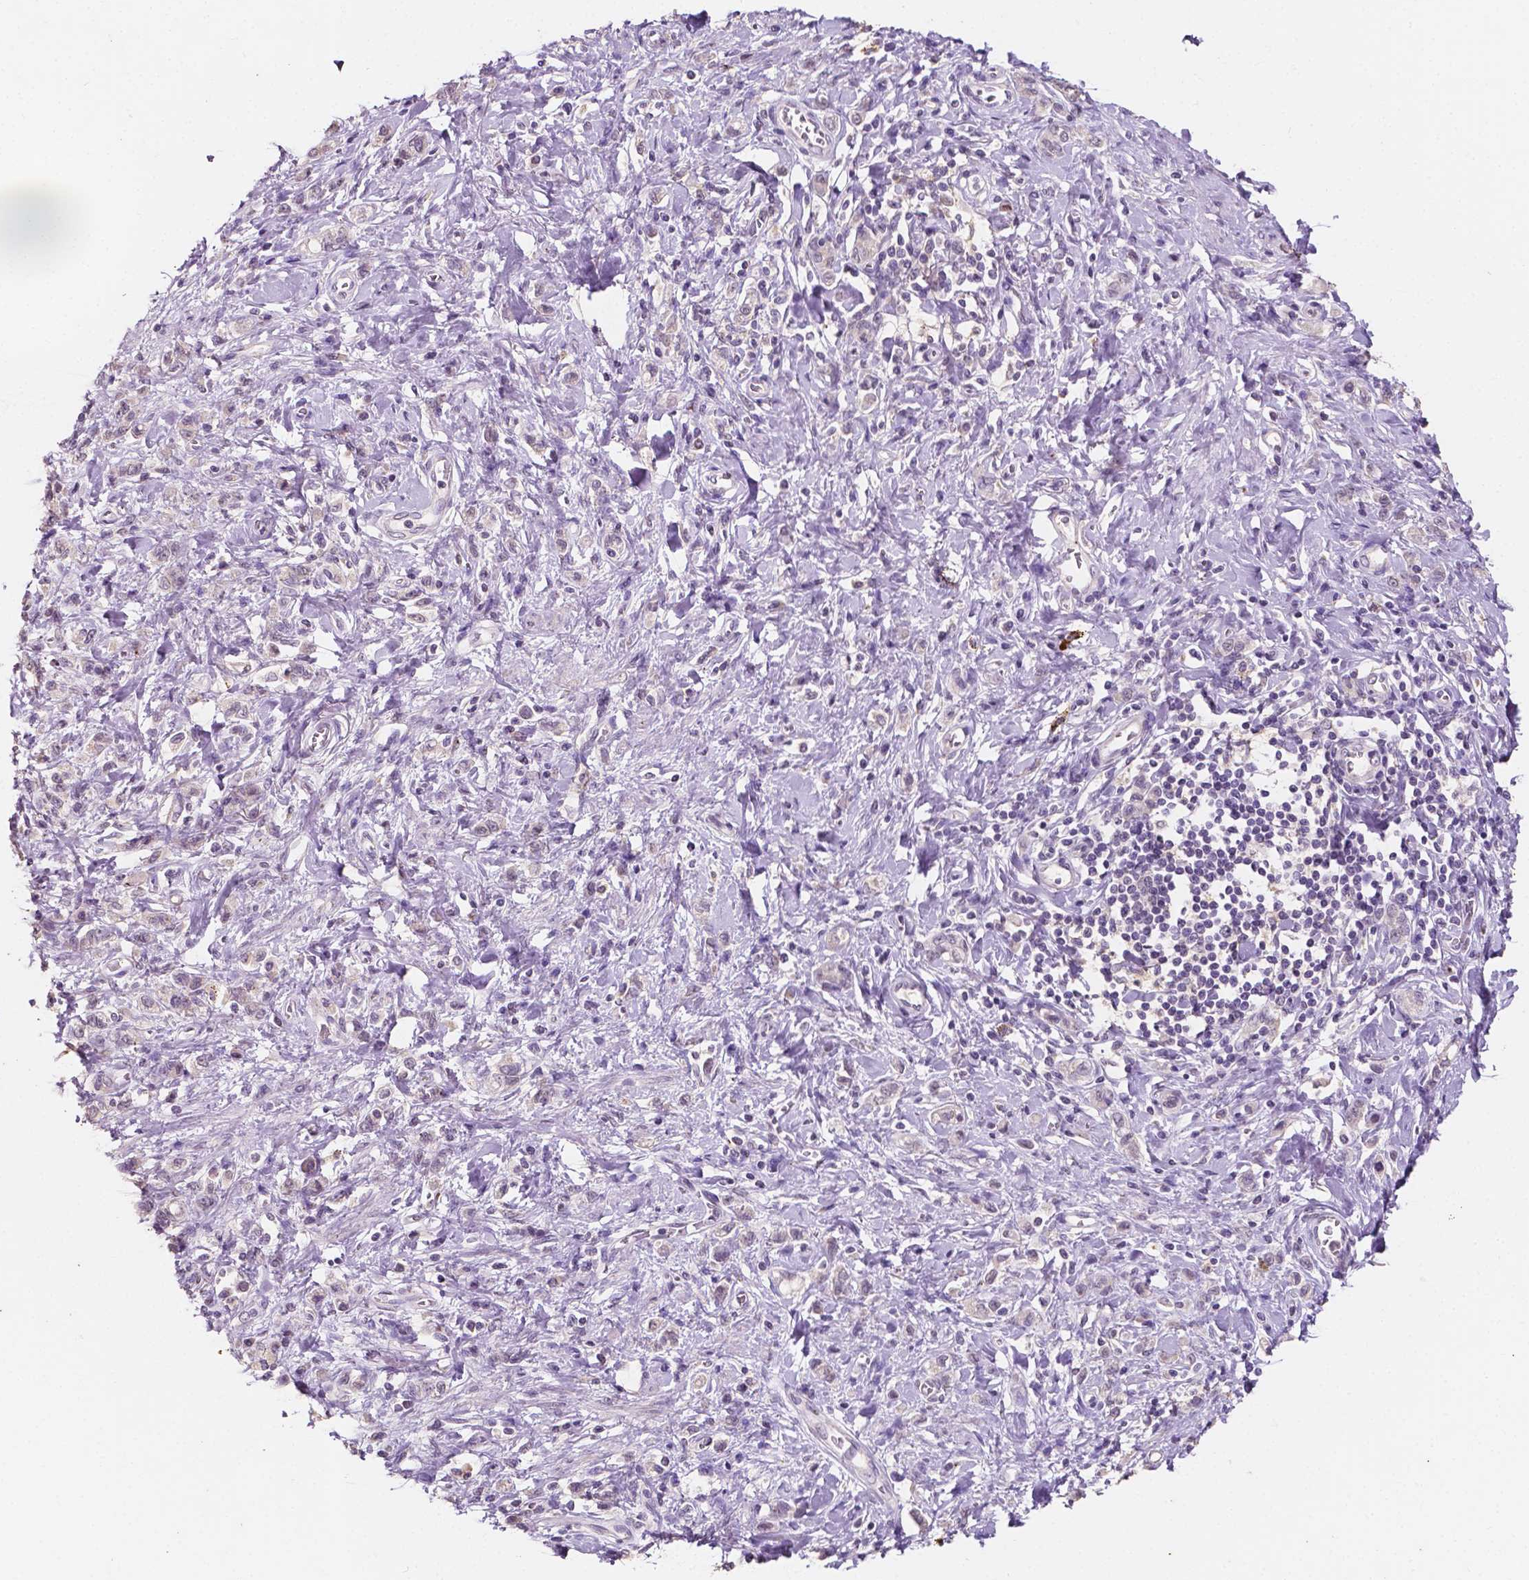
{"staining": {"intensity": "negative", "quantity": "none", "location": "none"}, "tissue": "stomach cancer", "cell_type": "Tumor cells", "image_type": "cancer", "snomed": [{"axis": "morphology", "description": "Adenocarcinoma, NOS"}, {"axis": "topography", "description": "Stomach"}], "caption": "Photomicrograph shows no protein staining in tumor cells of stomach cancer tissue.", "gene": "SIRT2", "patient": {"sex": "male", "age": 77}}